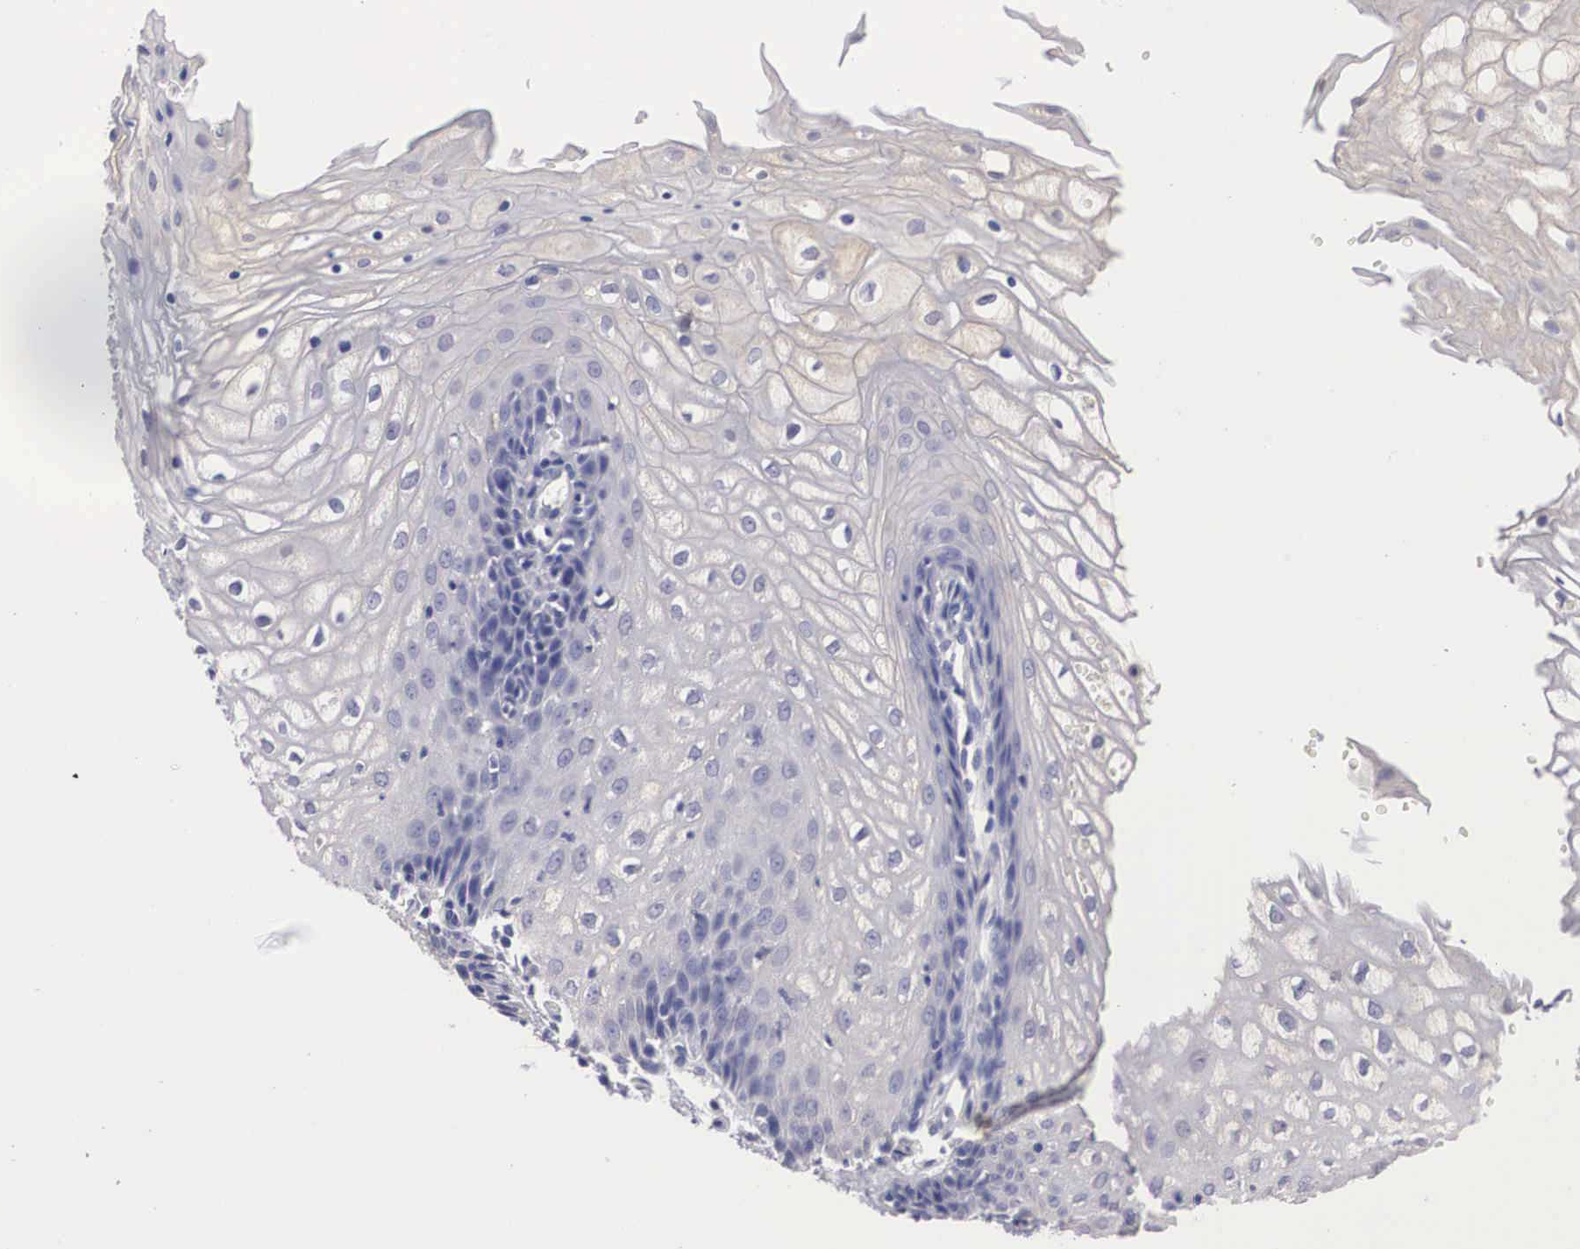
{"staining": {"intensity": "weak", "quantity": "<25%", "location": "cytoplasmic/membranous"}, "tissue": "vagina", "cell_type": "Squamous epithelial cells", "image_type": "normal", "snomed": [{"axis": "morphology", "description": "Normal tissue, NOS"}, {"axis": "topography", "description": "Vagina"}], "caption": "IHC photomicrograph of normal human vagina stained for a protein (brown), which reveals no expression in squamous epithelial cells. (DAB (3,3'-diaminobenzidine) IHC, high magnification).", "gene": "ABHD4", "patient": {"sex": "female", "age": 34}}